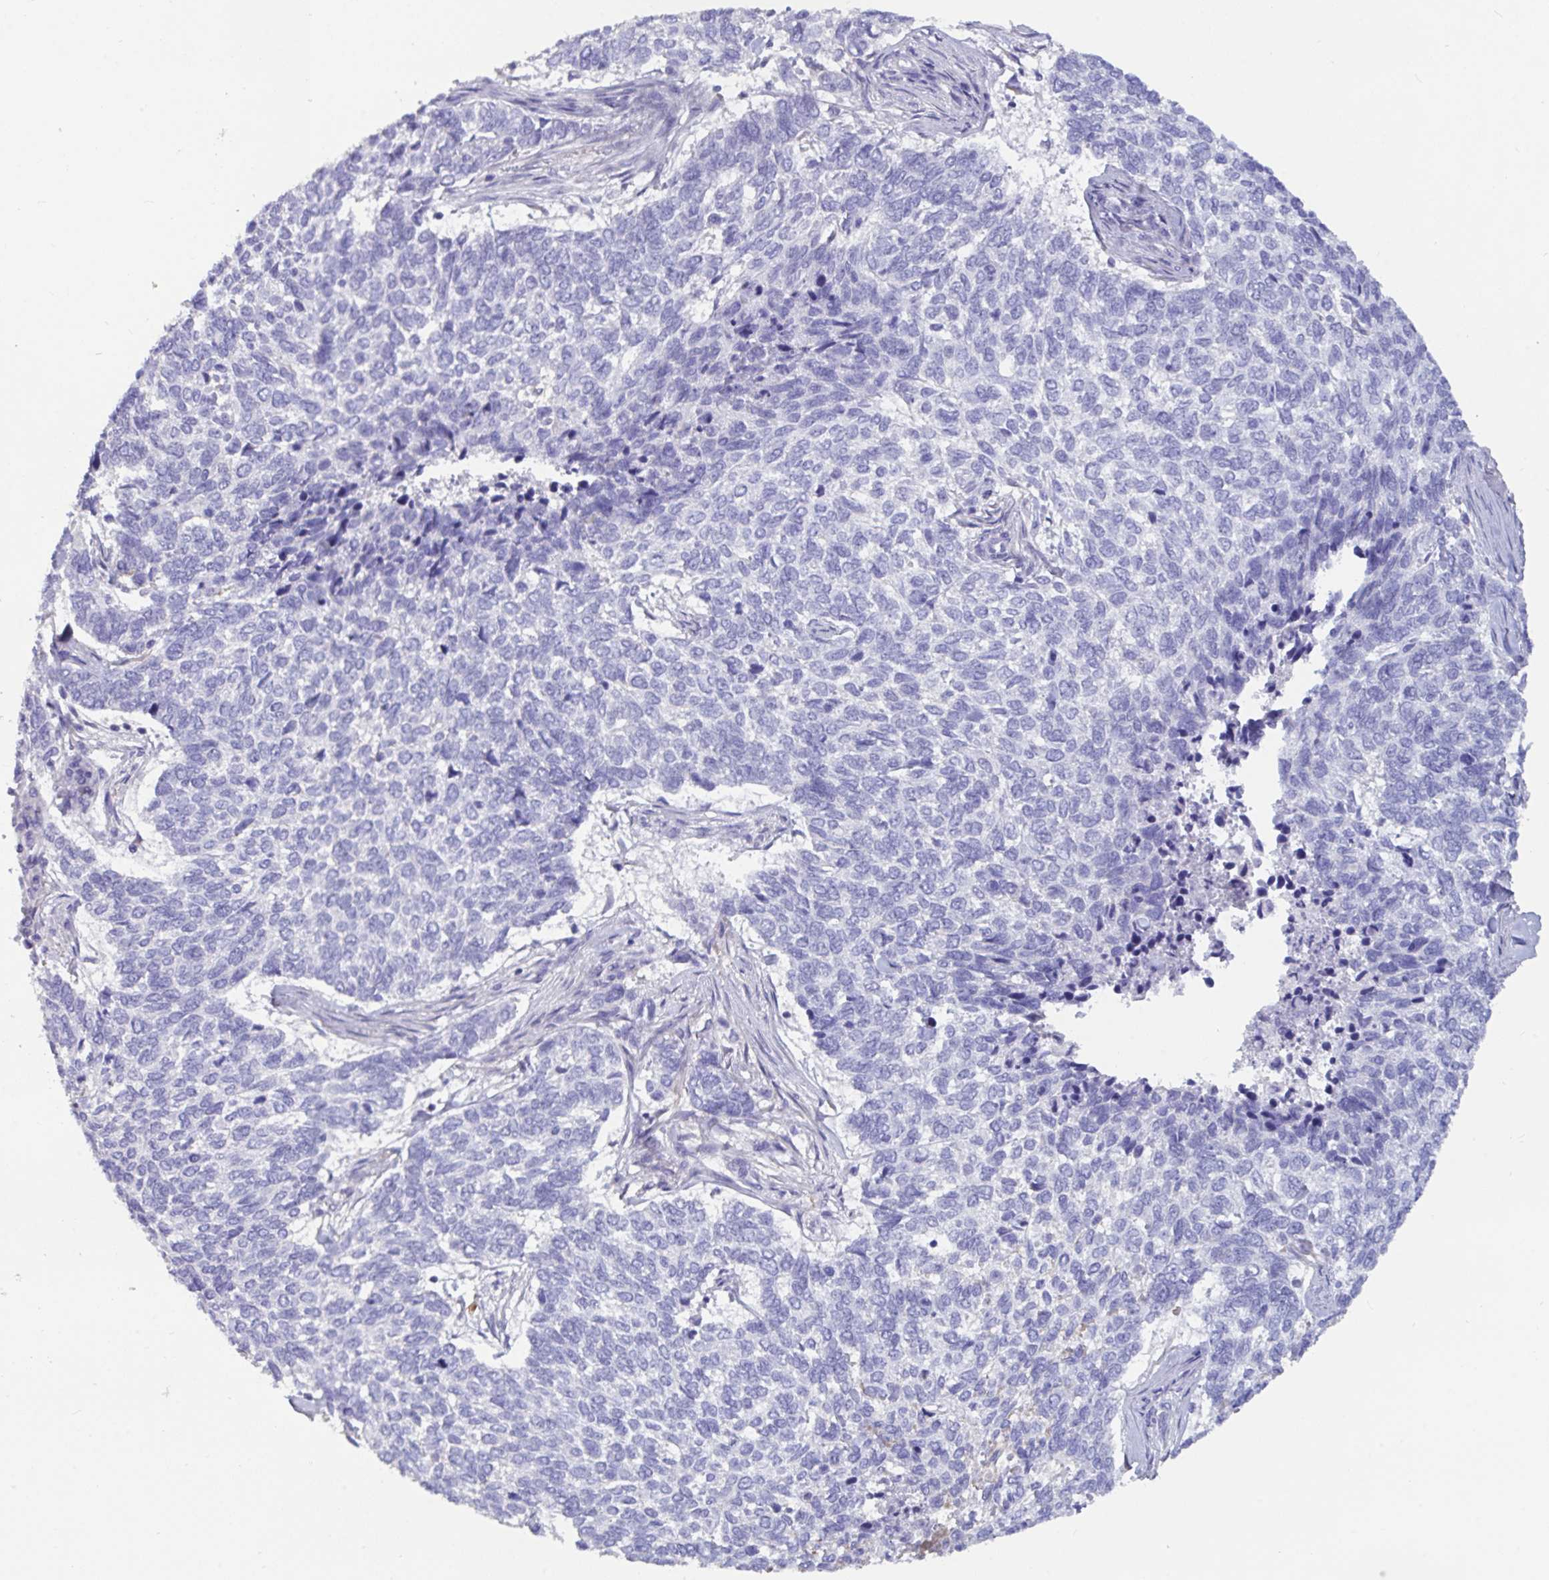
{"staining": {"intensity": "negative", "quantity": "none", "location": "none"}, "tissue": "skin cancer", "cell_type": "Tumor cells", "image_type": "cancer", "snomed": [{"axis": "morphology", "description": "Basal cell carcinoma"}, {"axis": "topography", "description": "Skin"}], "caption": "A high-resolution photomicrograph shows IHC staining of skin cancer (basal cell carcinoma), which shows no significant staining in tumor cells.", "gene": "TNNC1", "patient": {"sex": "female", "age": 65}}